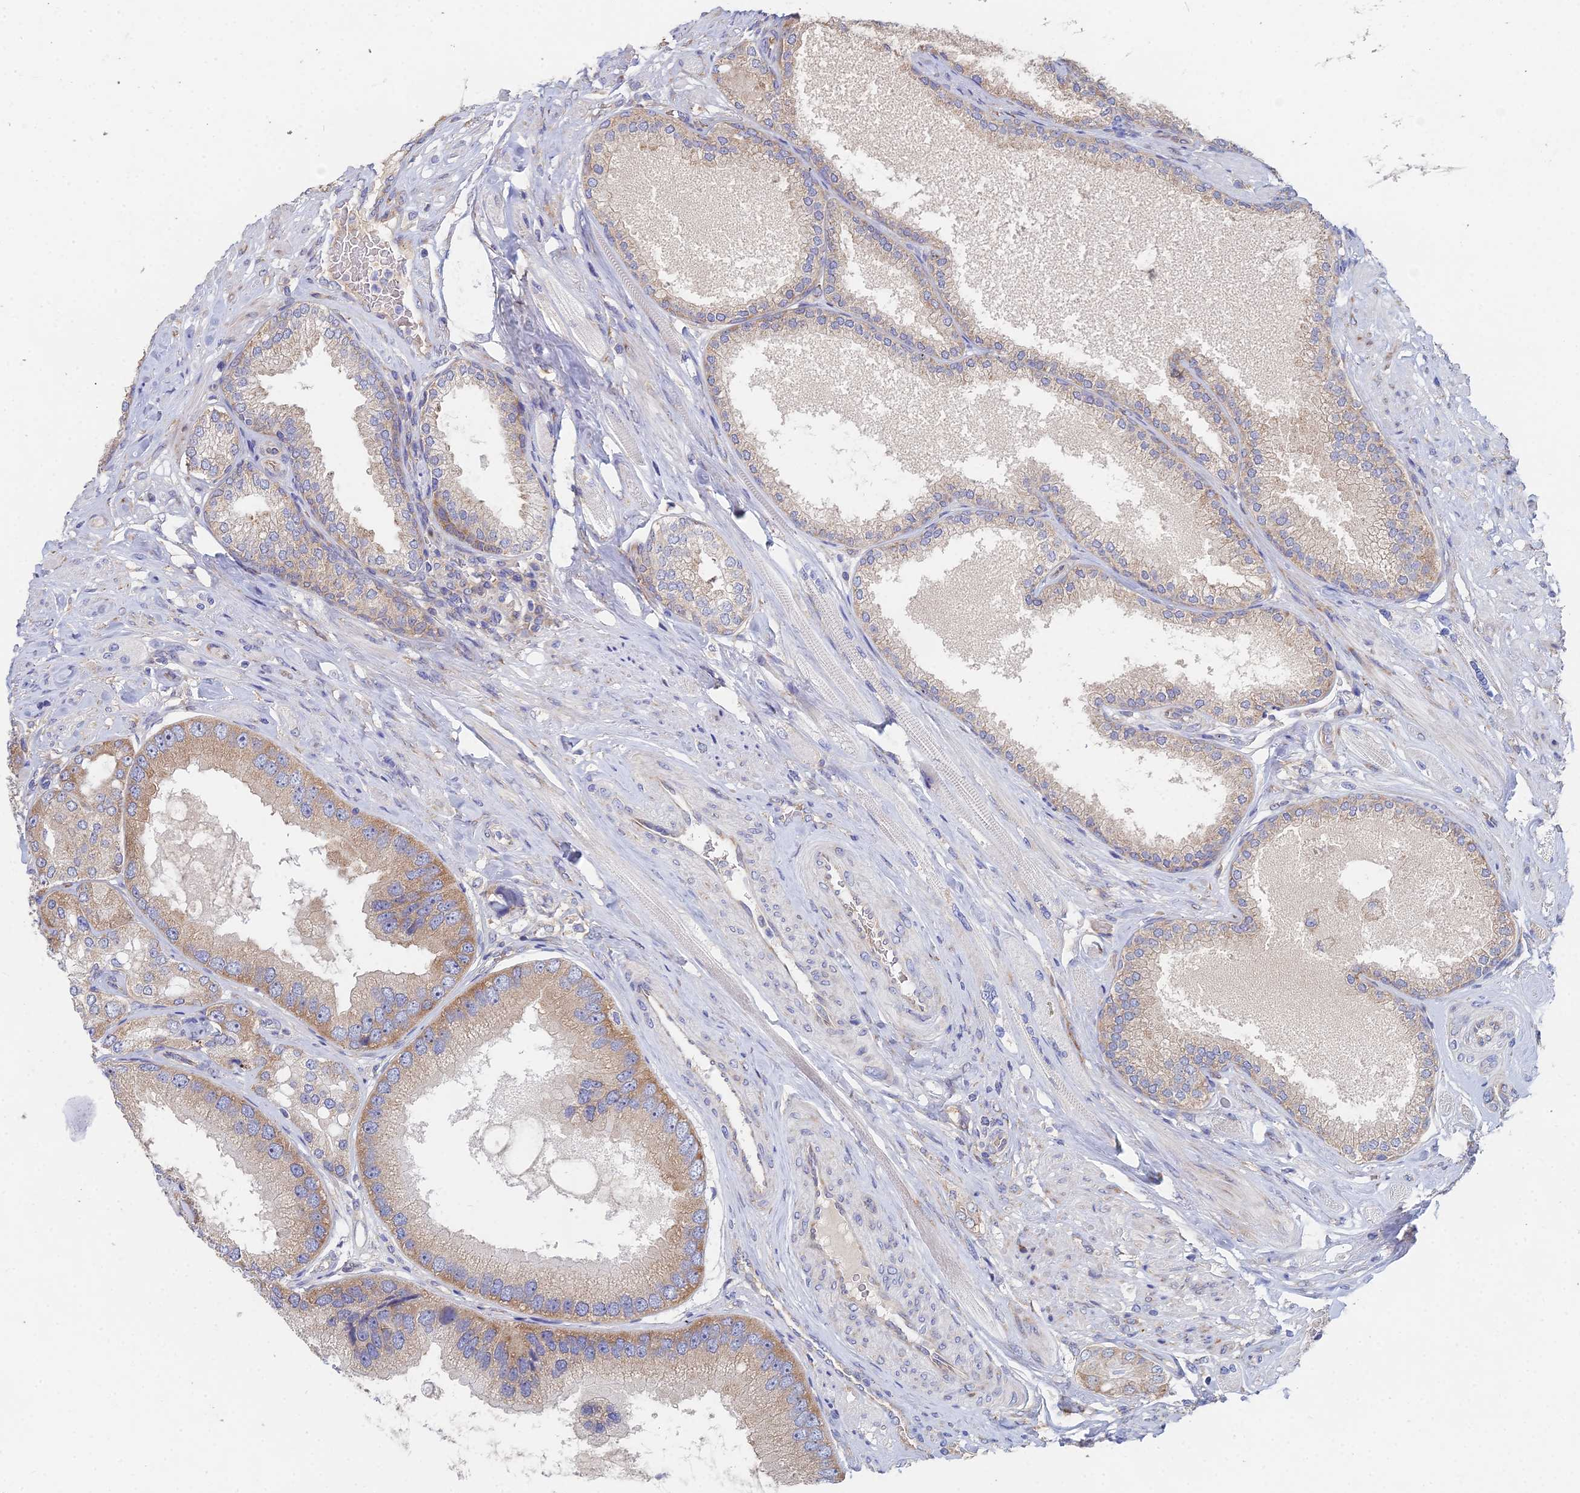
{"staining": {"intensity": "moderate", "quantity": ">75%", "location": "cytoplasmic/membranous"}, "tissue": "prostate cancer", "cell_type": "Tumor cells", "image_type": "cancer", "snomed": [{"axis": "morphology", "description": "Adenocarcinoma, High grade"}, {"axis": "topography", "description": "Prostate"}], "caption": "Immunohistochemical staining of human prostate cancer (high-grade adenocarcinoma) shows medium levels of moderate cytoplasmic/membranous positivity in approximately >75% of tumor cells.", "gene": "ELOF1", "patient": {"sex": "male", "age": 71}}